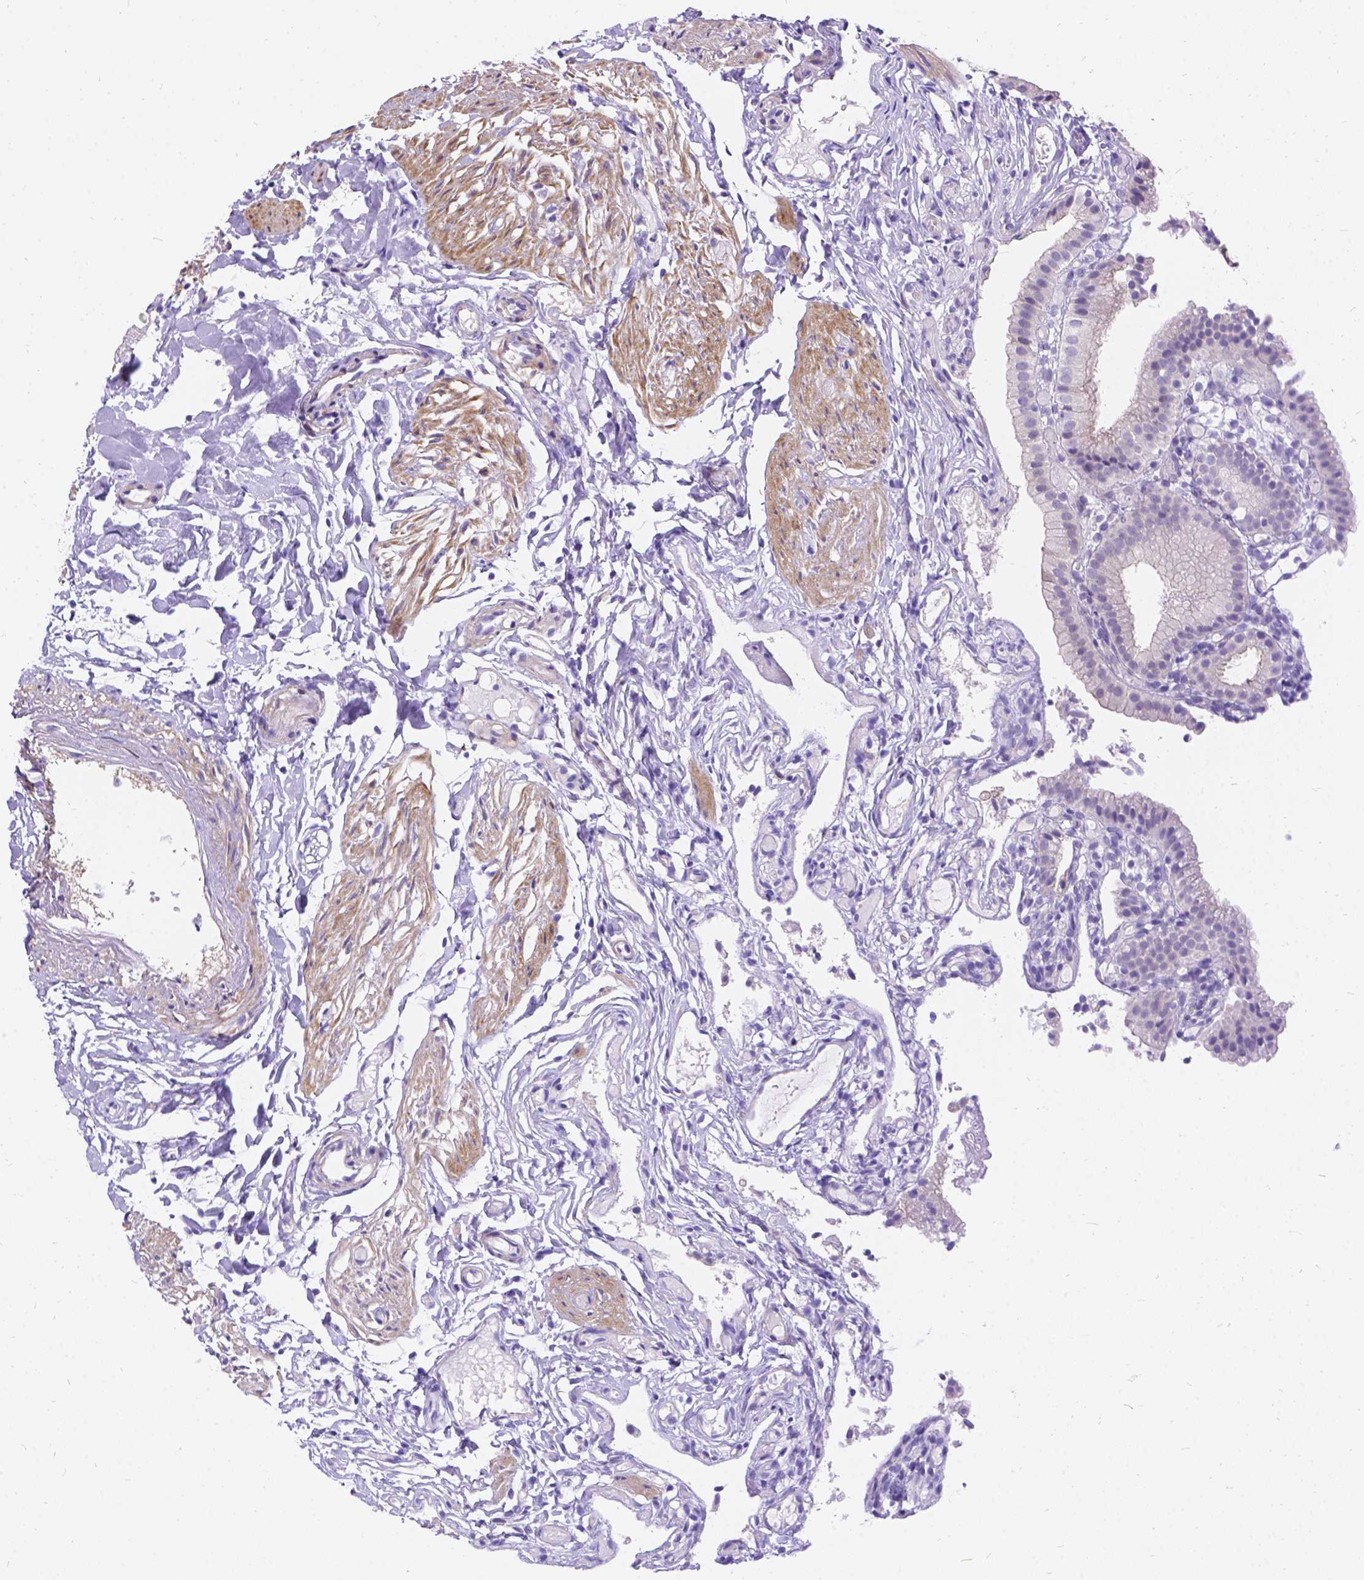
{"staining": {"intensity": "negative", "quantity": "none", "location": "none"}, "tissue": "gallbladder", "cell_type": "Glandular cells", "image_type": "normal", "snomed": [{"axis": "morphology", "description": "Normal tissue, NOS"}, {"axis": "topography", "description": "Gallbladder"}], "caption": "This is an immunohistochemistry image of unremarkable gallbladder. There is no expression in glandular cells.", "gene": "PALS1", "patient": {"sex": "female", "age": 47}}